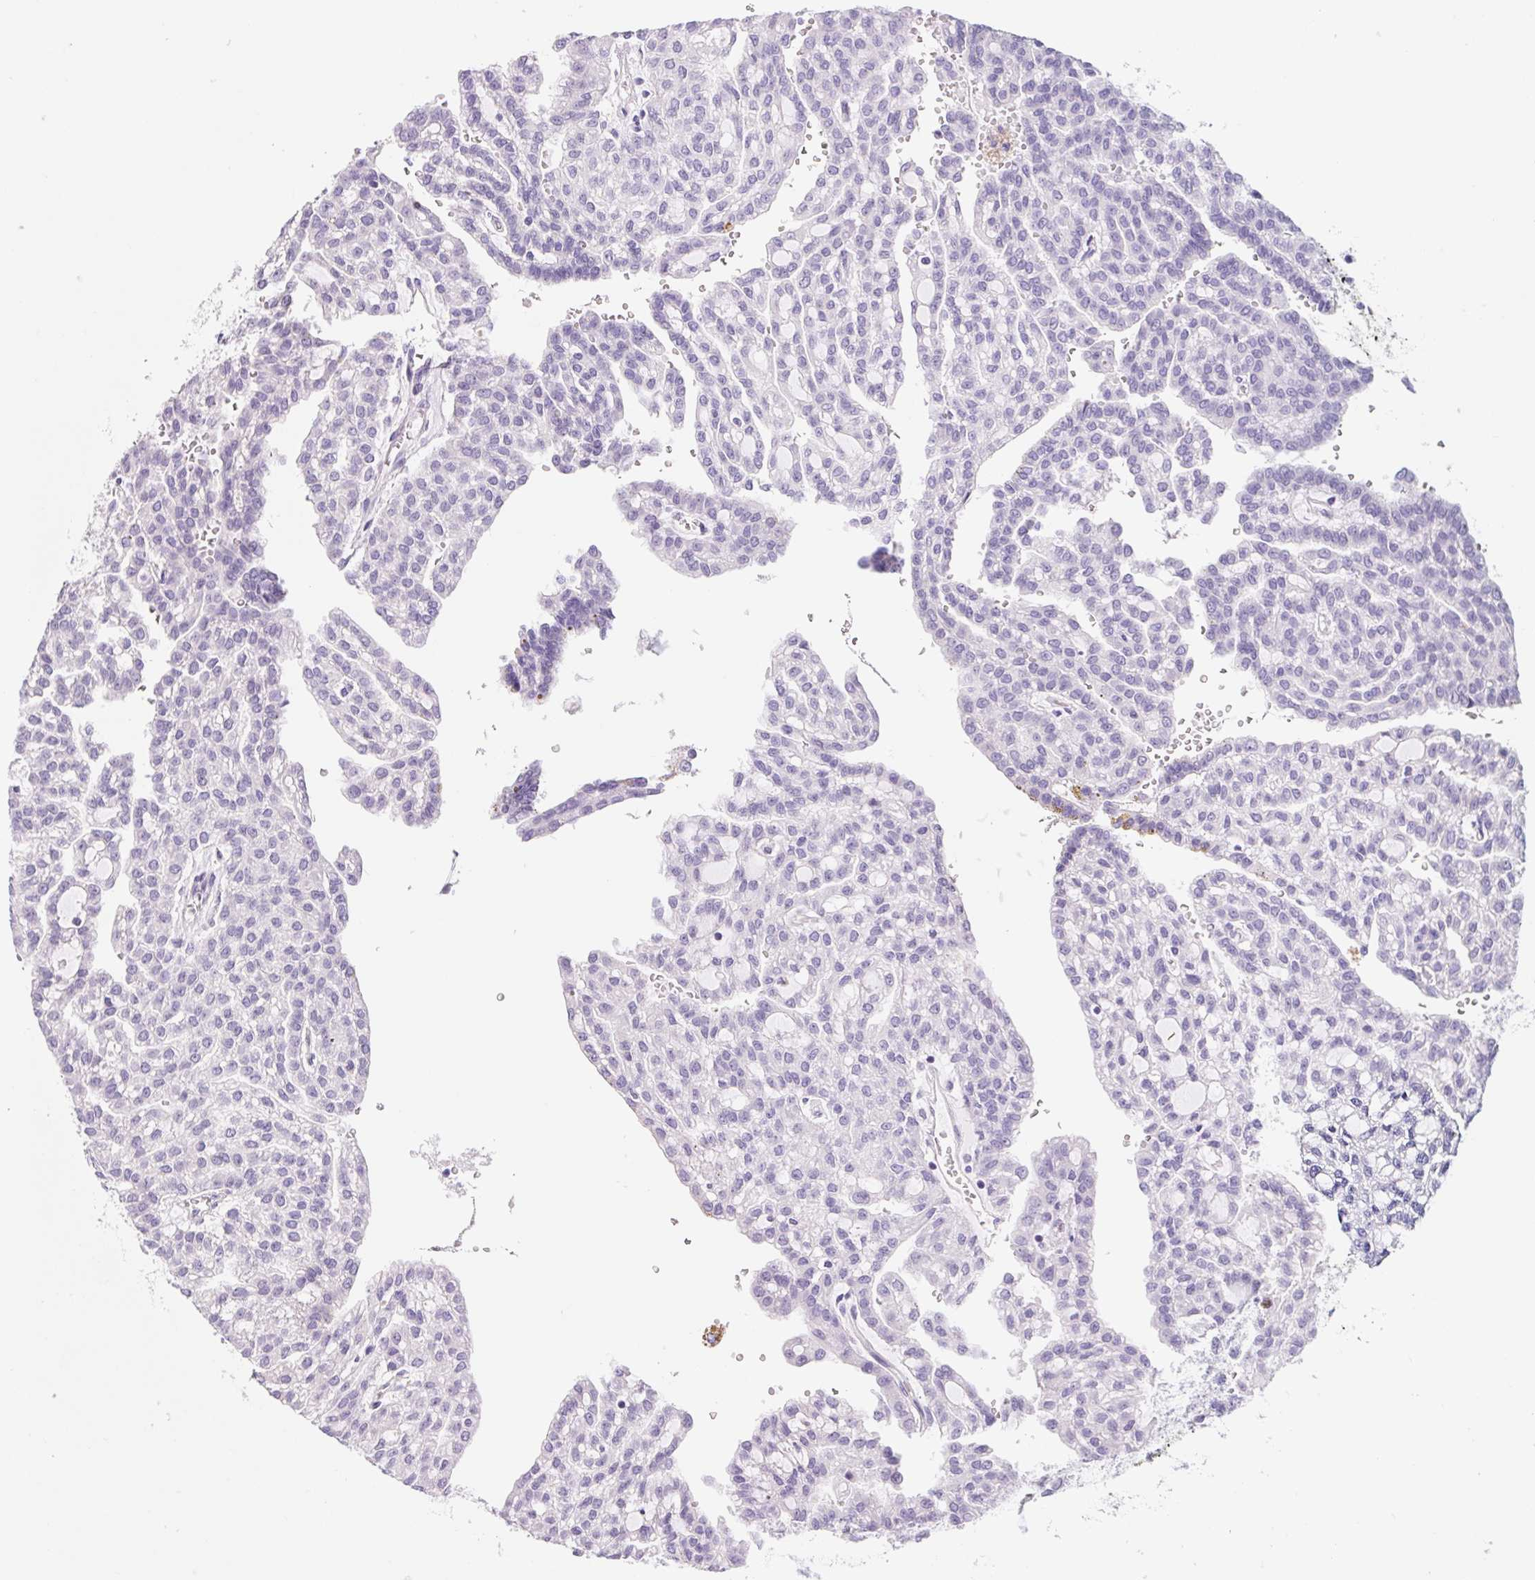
{"staining": {"intensity": "negative", "quantity": "none", "location": "none"}, "tissue": "renal cancer", "cell_type": "Tumor cells", "image_type": "cancer", "snomed": [{"axis": "morphology", "description": "Adenocarcinoma, NOS"}, {"axis": "topography", "description": "Kidney"}], "caption": "Tumor cells show no significant staining in renal cancer.", "gene": "AQP5", "patient": {"sex": "male", "age": 63}}